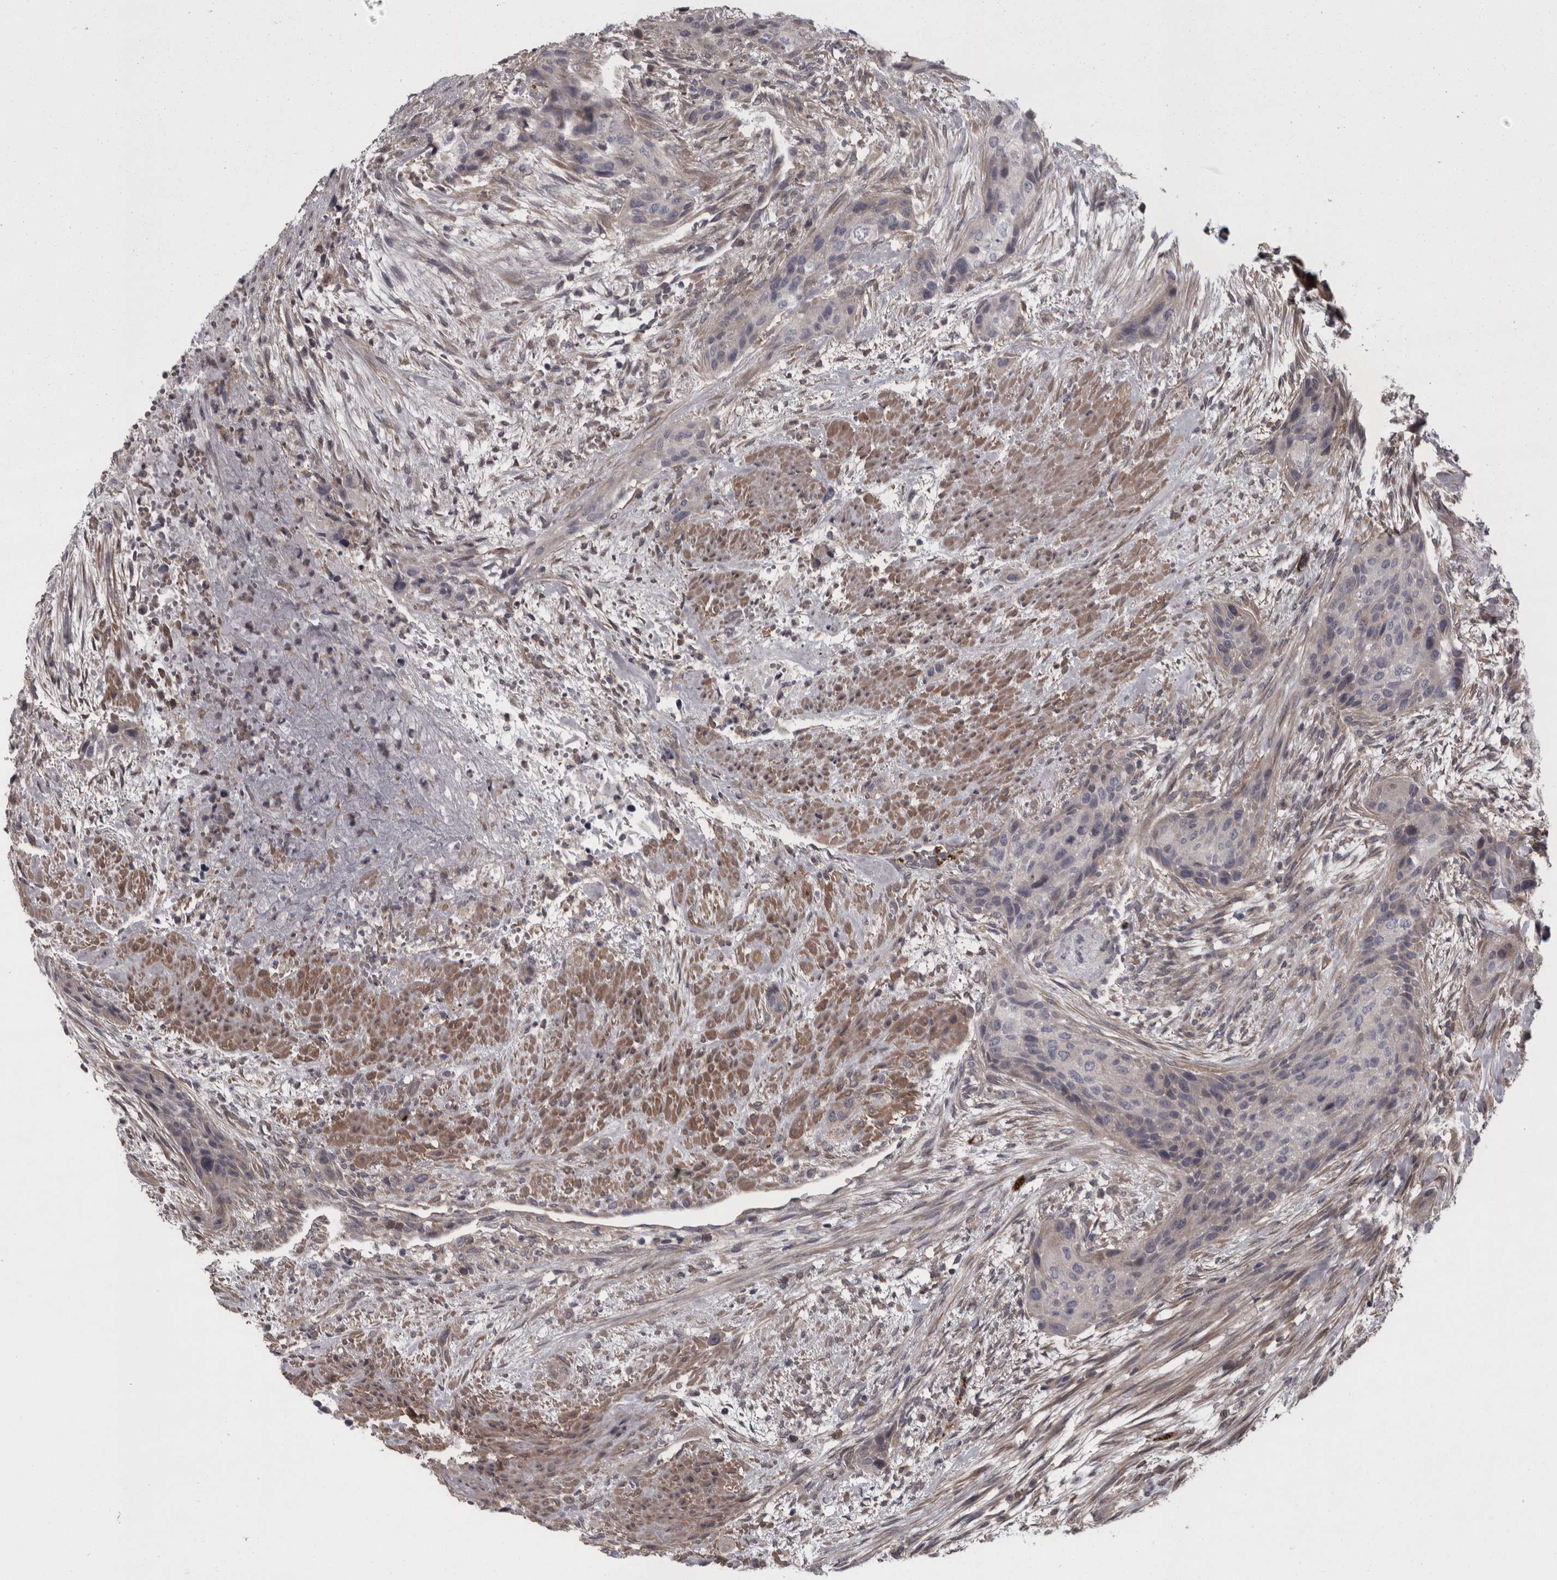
{"staining": {"intensity": "negative", "quantity": "none", "location": "none"}, "tissue": "urothelial cancer", "cell_type": "Tumor cells", "image_type": "cancer", "snomed": [{"axis": "morphology", "description": "Urothelial carcinoma, High grade"}, {"axis": "topography", "description": "Urinary bladder"}], "caption": "This is an immunohistochemistry (IHC) histopathology image of human urothelial cancer. There is no expression in tumor cells.", "gene": "RSU1", "patient": {"sex": "male", "age": 35}}